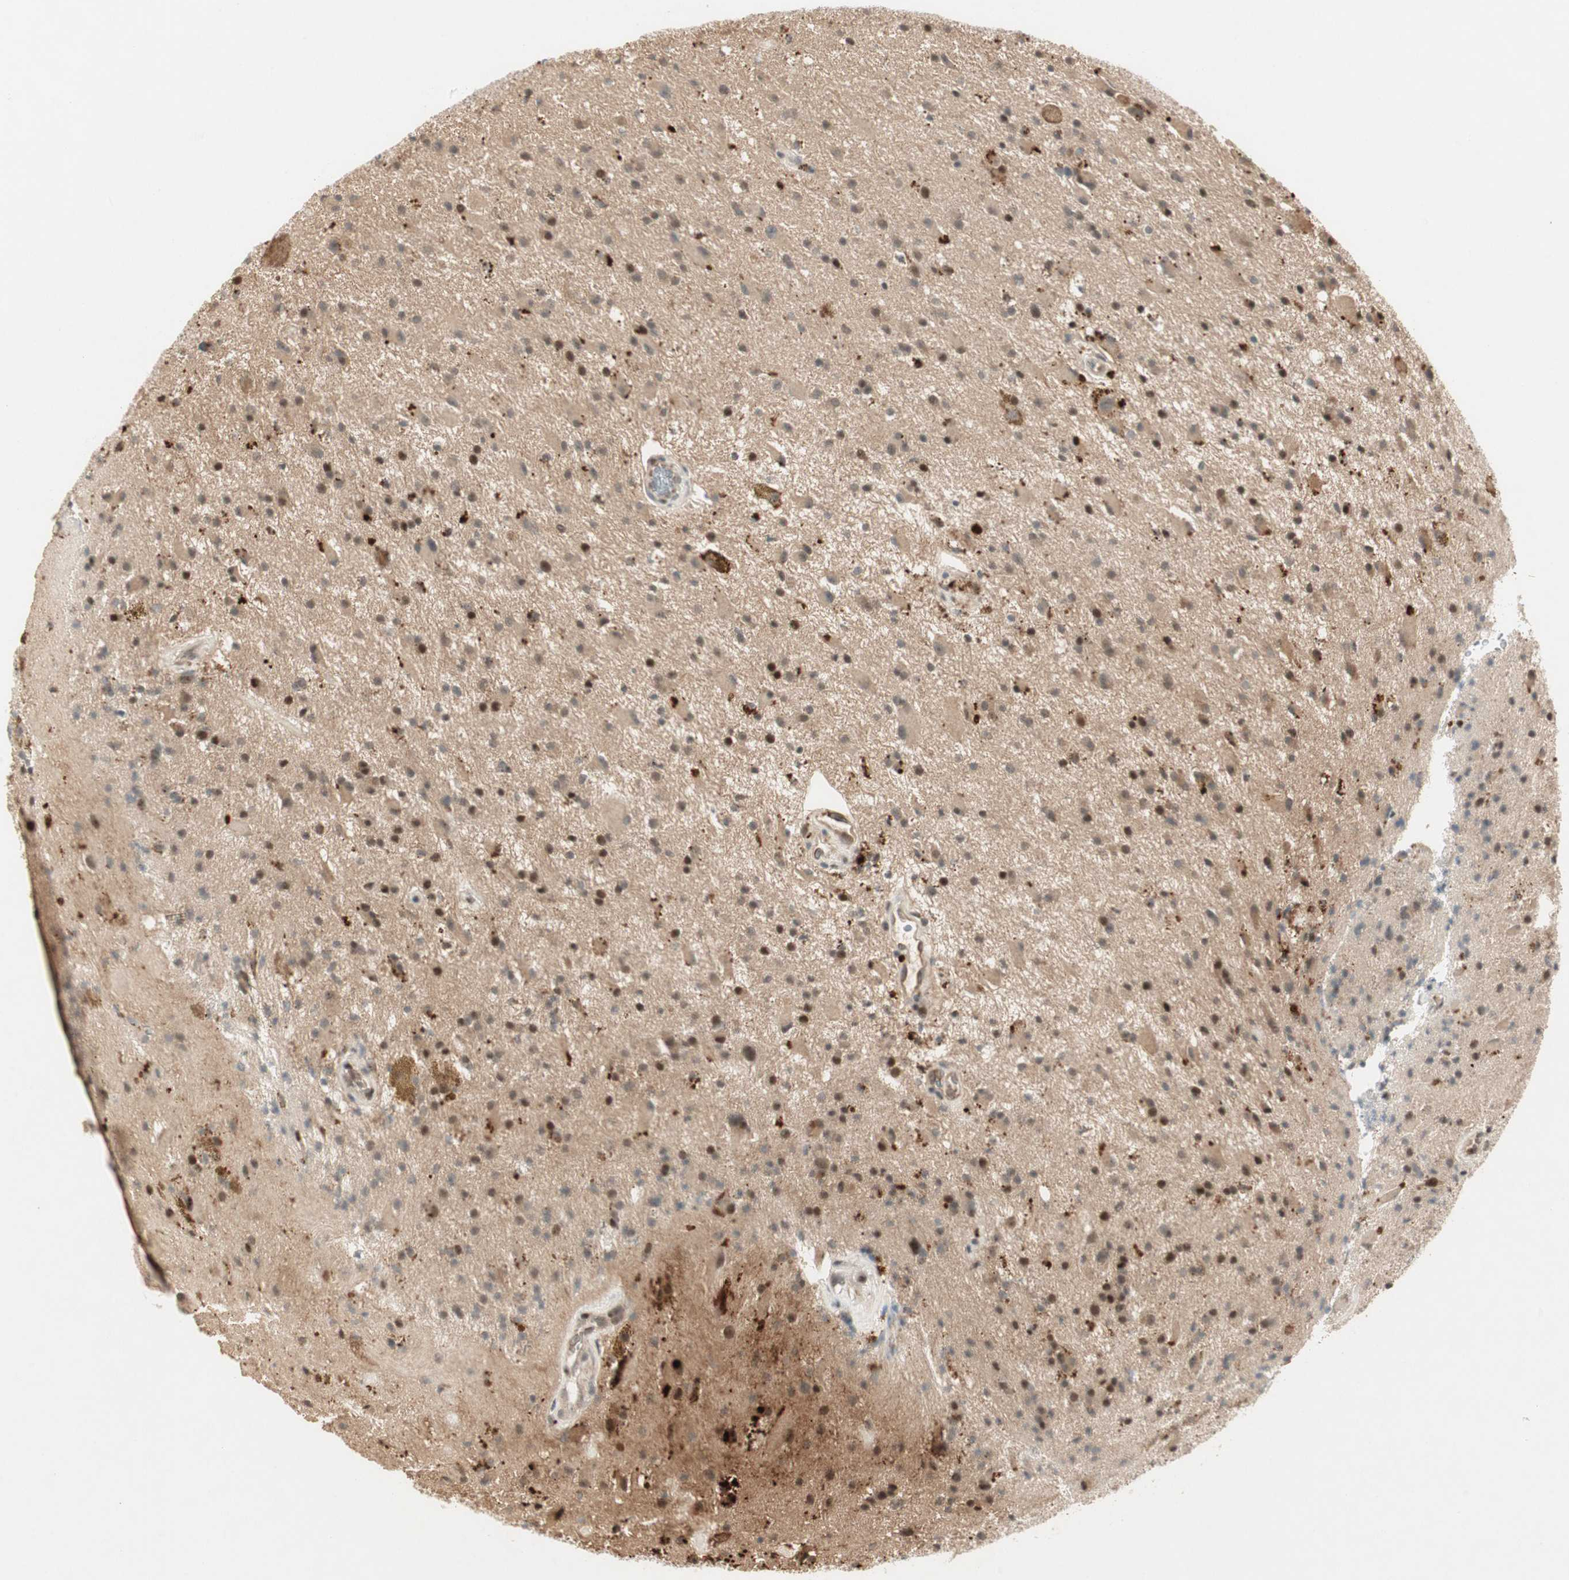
{"staining": {"intensity": "weak", "quantity": "25%-75%", "location": "cytoplasmic/membranous,nuclear"}, "tissue": "glioma", "cell_type": "Tumor cells", "image_type": "cancer", "snomed": [{"axis": "morphology", "description": "Glioma, malignant, Low grade"}, {"axis": "topography", "description": "Brain"}], "caption": "High-power microscopy captured an immunohistochemistry image of low-grade glioma (malignant), revealing weak cytoplasmic/membranous and nuclear staining in approximately 25%-75% of tumor cells.", "gene": "ACSL5", "patient": {"sex": "male", "age": 58}}